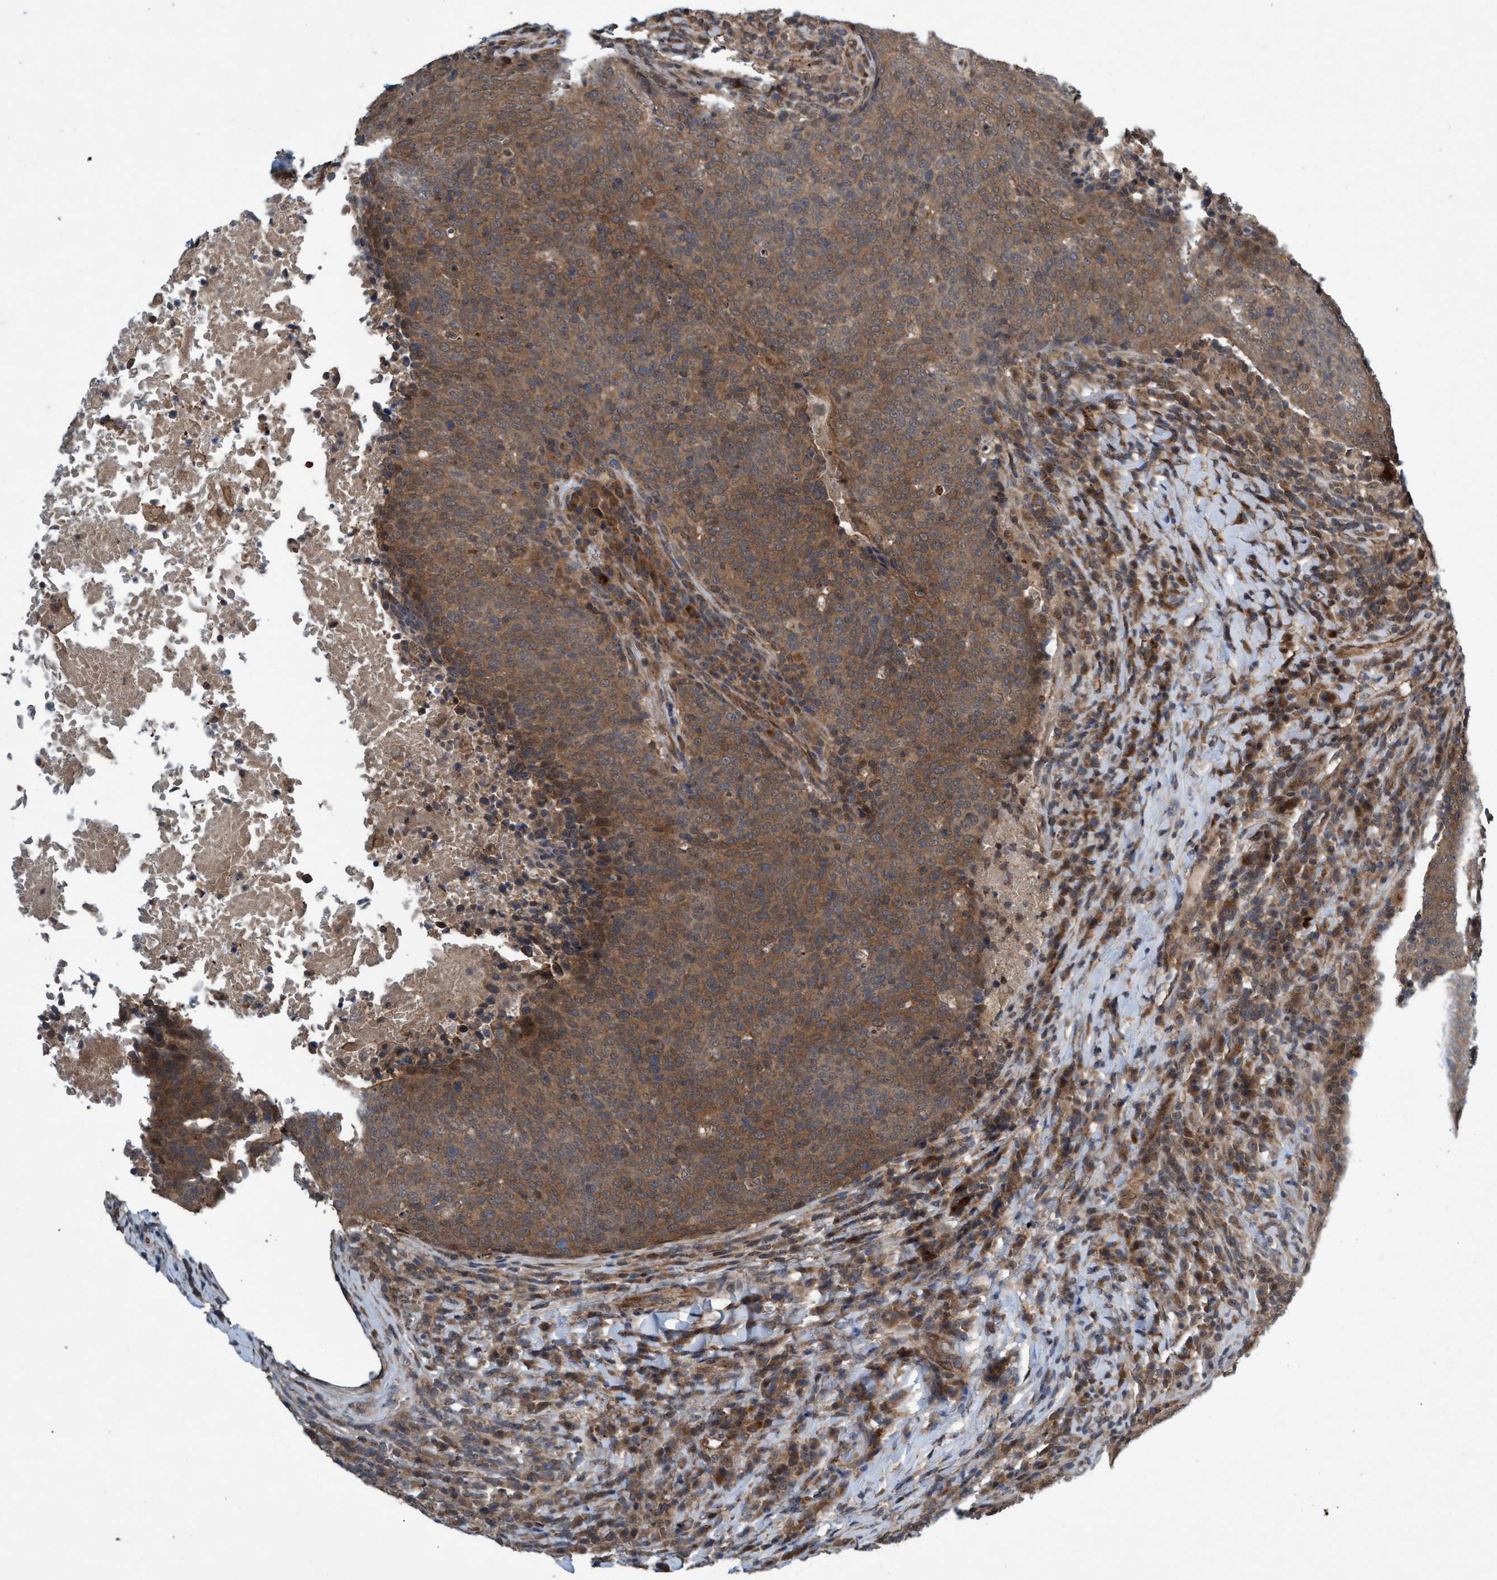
{"staining": {"intensity": "moderate", "quantity": ">75%", "location": "cytoplasmic/membranous"}, "tissue": "head and neck cancer", "cell_type": "Tumor cells", "image_type": "cancer", "snomed": [{"axis": "morphology", "description": "Squamous cell carcinoma, NOS"}, {"axis": "morphology", "description": "Squamous cell carcinoma, metastatic, NOS"}, {"axis": "topography", "description": "Lymph node"}, {"axis": "topography", "description": "Head-Neck"}], "caption": "Immunohistochemistry histopathology image of human squamous cell carcinoma (head and neck) stained for a protein (brown), which demonstrates medium levels of moderate cytoplasmic/membranous positivity in about >75% of tumor cells.", "gene": "TRIM65", "patient": {"sex": "male", "age": 62}}